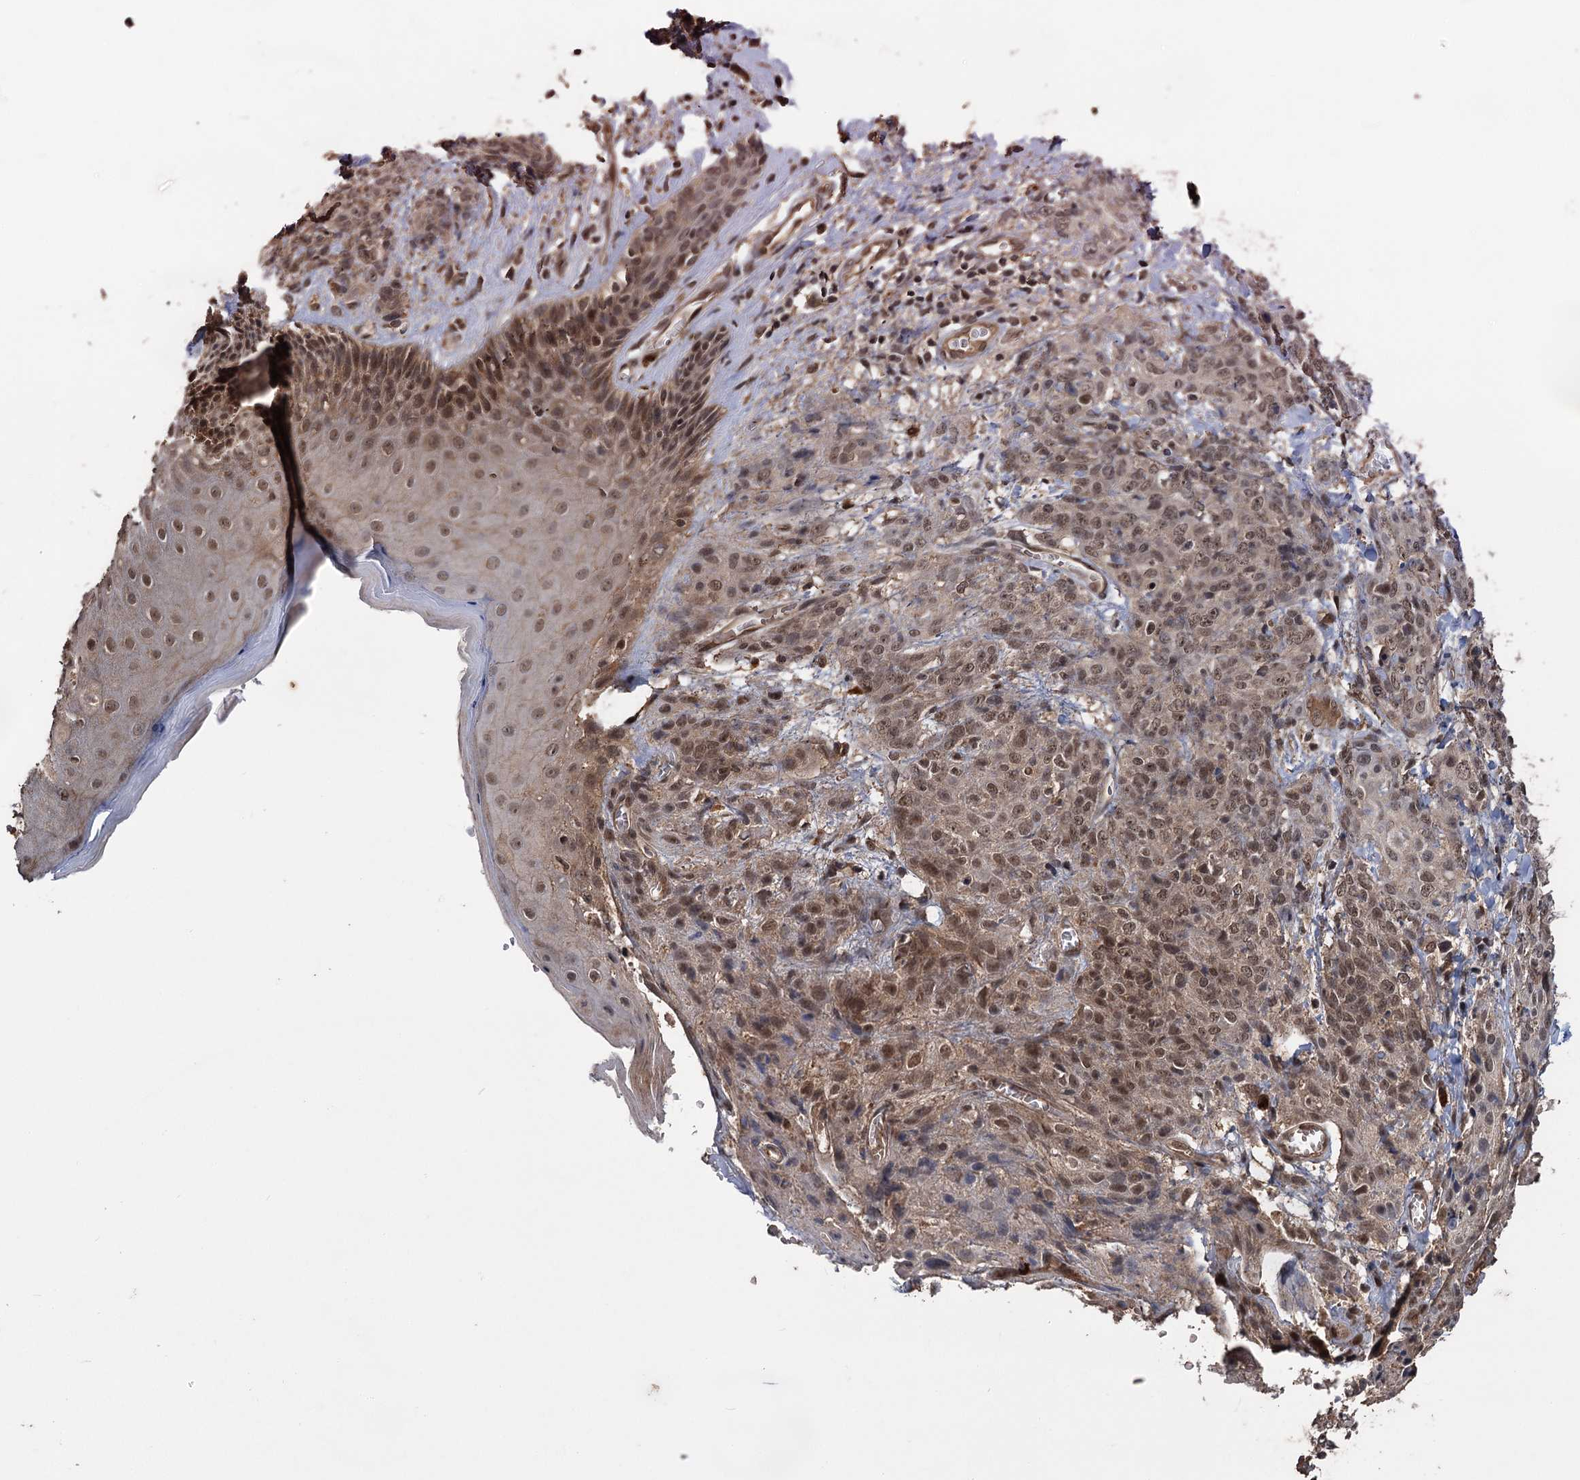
{"staining": {"intensity": "moderate", "quantity": ">75%", "location": "cytoplasmic/membranous,nuclear"}, "tissue": "skin cancer", "cell_type": "Tumor cells", "image_type": "cancer", "snomed": [{"axis": "morphology", "description": "Squamous cell carcinoma, NOS"}, {"axis": "topography", "description": "Skin"}, {"axis": "topography", "description": "Vulva"}], "caption": "IHC of human skin cancer (squamous cell carcinoma) shows medium levels of moderate cytoplasmic/membranous and nuclear positivity in approximately >75% of tumor cells.", "gene": "KANSL2", "patient": {"sex": "female", "age": 85}}